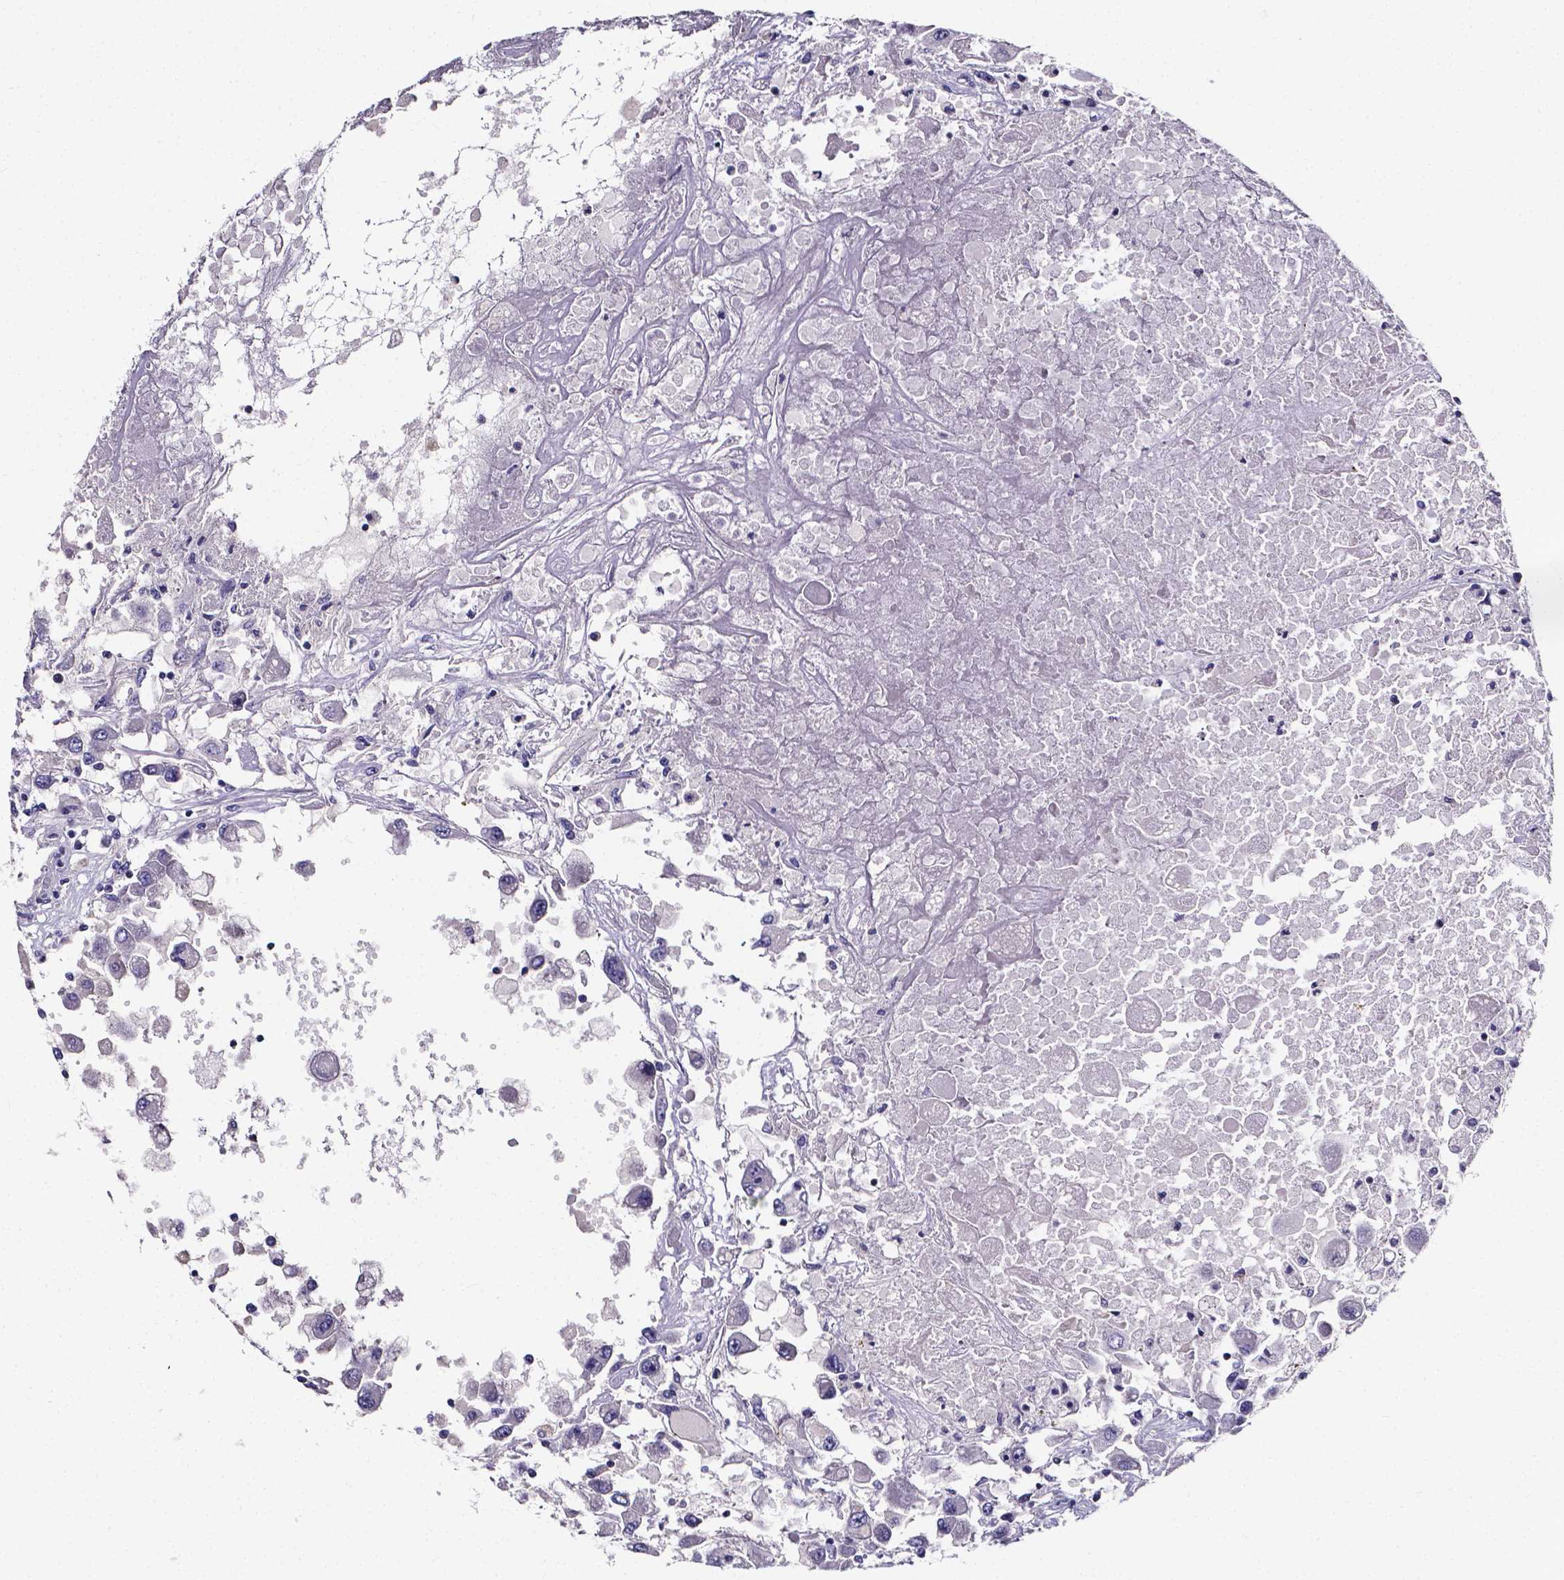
{"staining": {"intensity": "negative", "quantity": "none", "location": "none"}, "tissue": "renal cancer", "cell_type": "Tumor cells", "image_type": "cancer", "snomed": [{"axis": "morphology", "description": "Adenocarcinoma, NOS"}, {"axis": "topography", "description": "Kidney"}], "caption": "This is an IHC image of renal cancer. There is no positivity in tumor cells.", "gene": "CACNG8", "patient": {"sex": "female", "age": 67}}